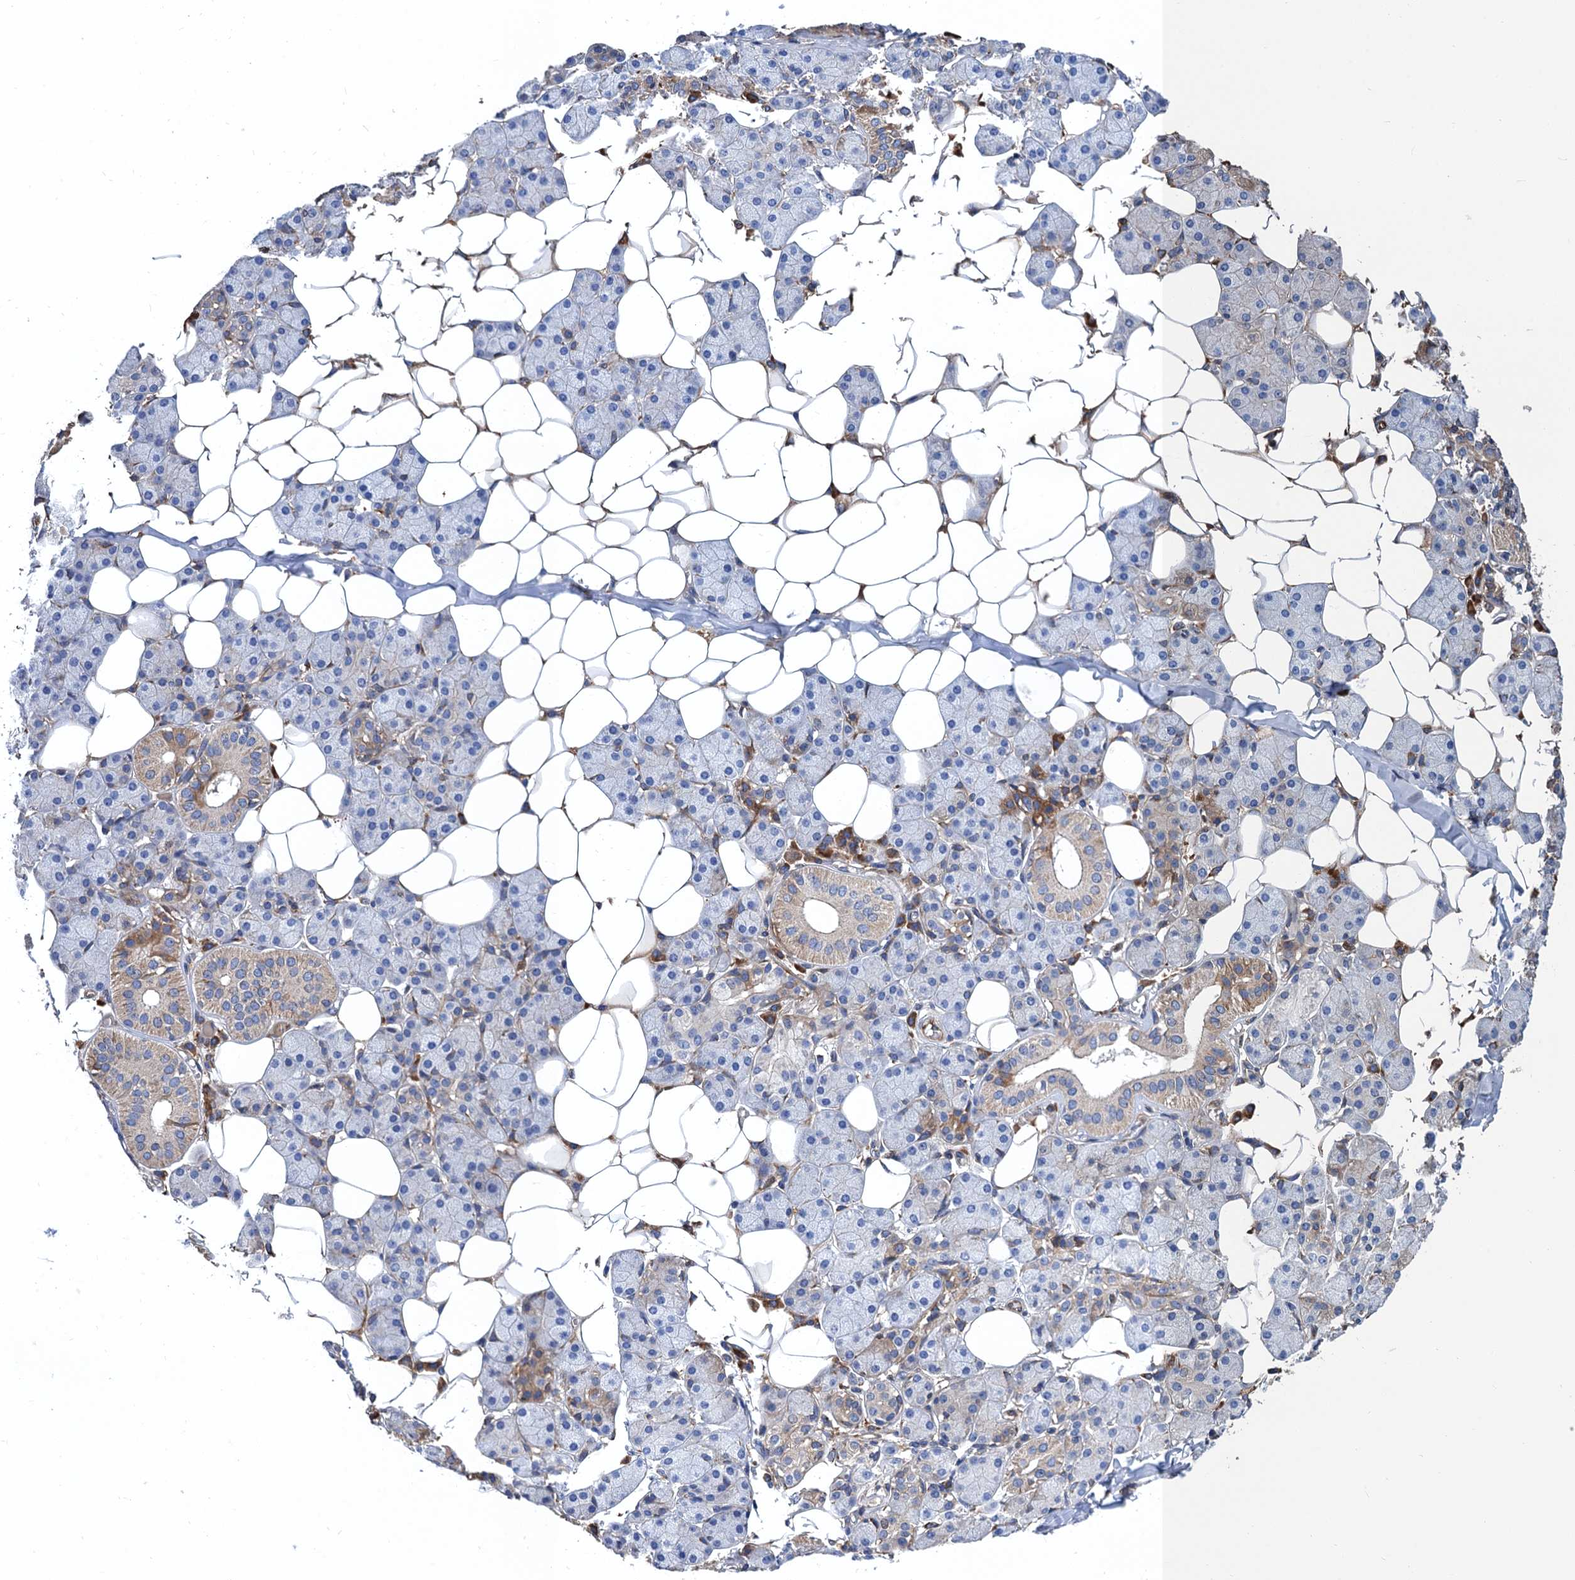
{"staining": {"intensity": "weak", "quantity": "25%-75%", "location": "cytoplasmic/membranous"}, "tissue": "salivary gland", "cell_type": "Glandular cells", "image_type": "normal", "snomed": [{"axis": "morphology", "description": "Normal tissue, NOS"}, {"axis": "topography", "description": "Salivary gland"}], "caption": "A histopathology image of salivary gland stained for a protein displays weak cytoplasmic/membranous brown staining in glandular cells.", "gene": "CNNM1", "patient": {"sex": "female", "age": 33}}